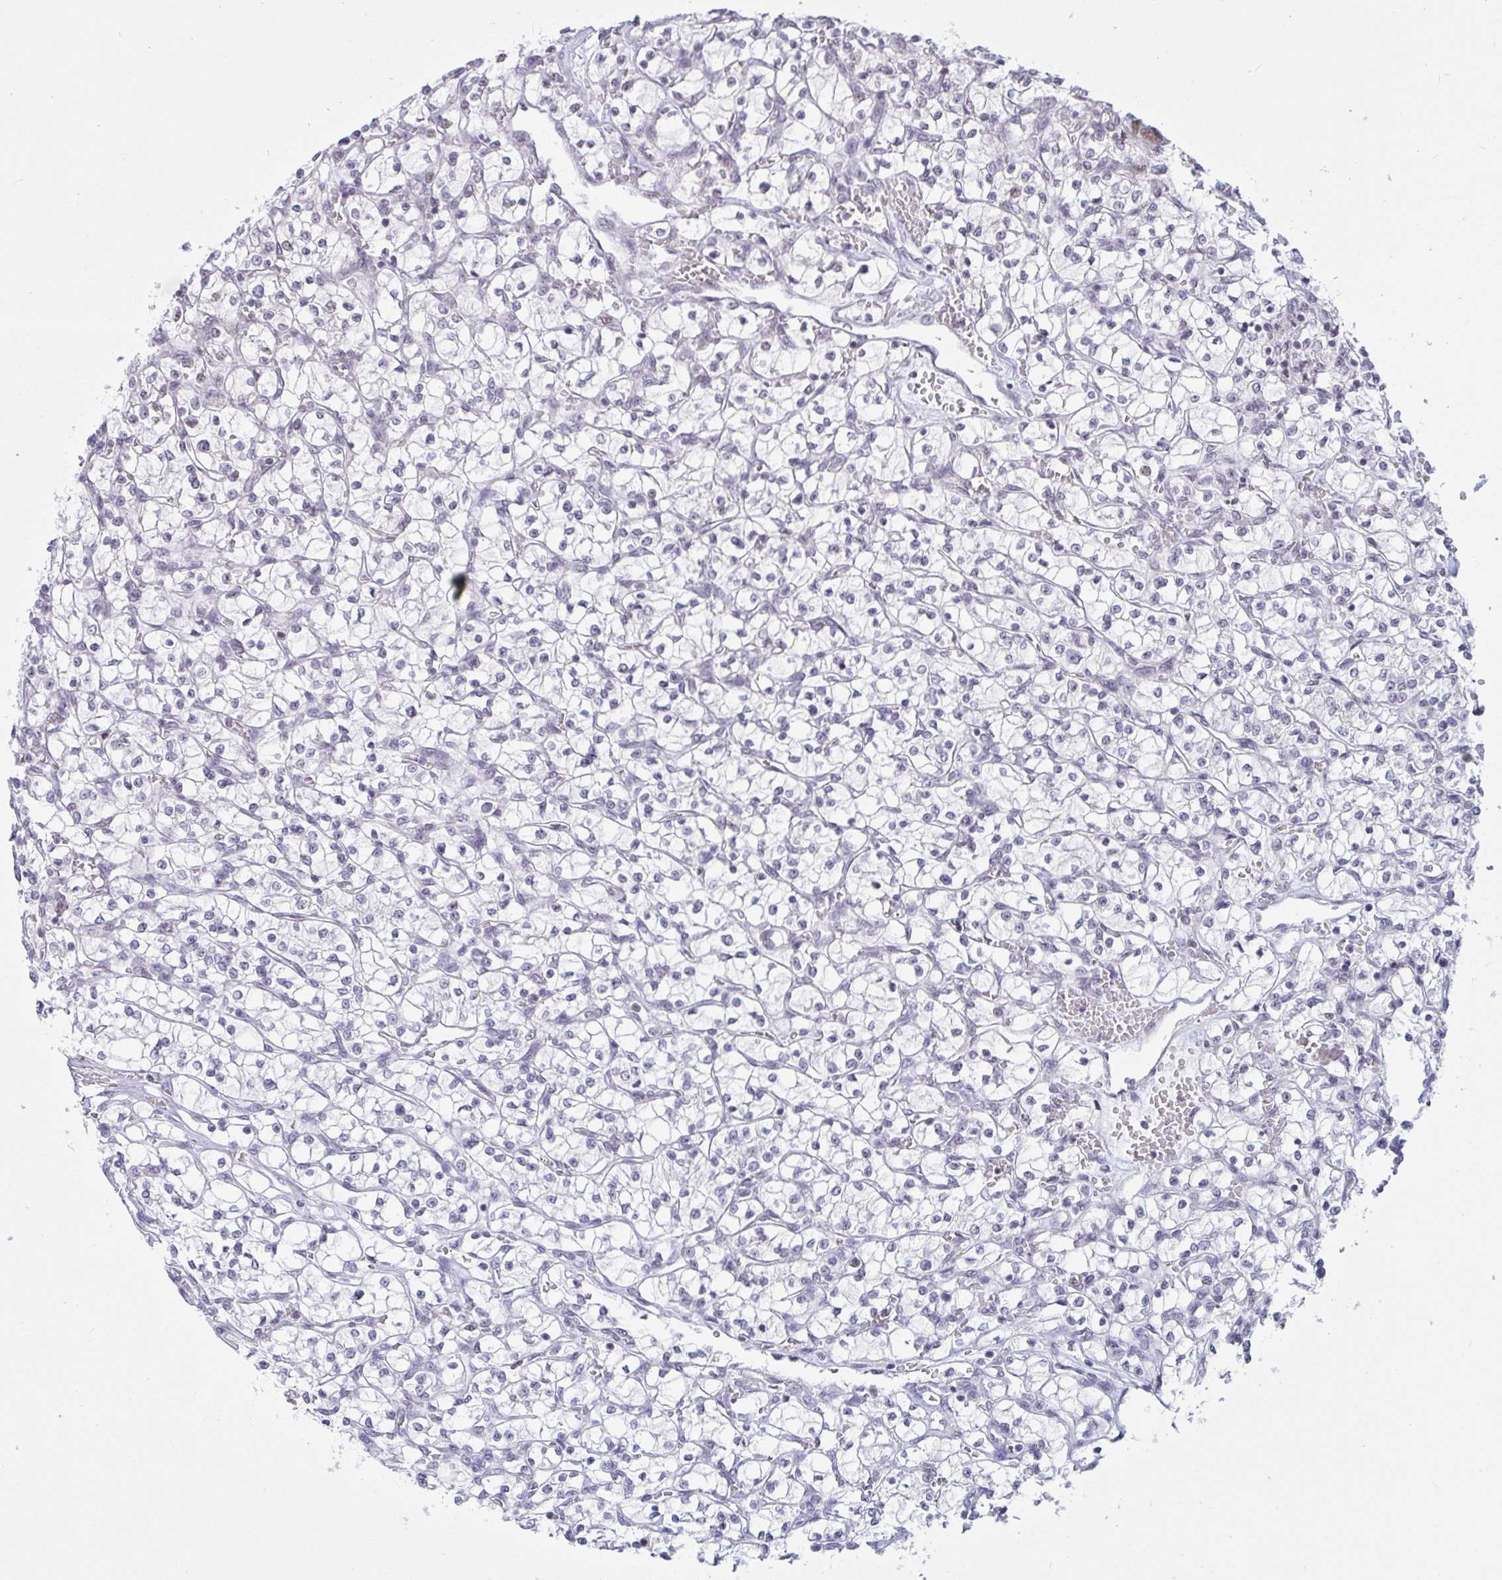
{"staining": {"intensity": "negative", "quantity": "none", "location": "none"}, "tissue": "renal cancer", "cell_type": "Tumor cells", "image_type": "cancer", "snomed": [{"axis": "morphology", "description": "Adenocarcinoma, NOS"}, {"axis": "topography", "description": "Kidney"}], "caption": "Protein analysis of renal adenocarcinoma exhibits no significant staining in tumor cells.", "gene": "SUPT16H", "patient": {"sex": "female", "age": 64}}